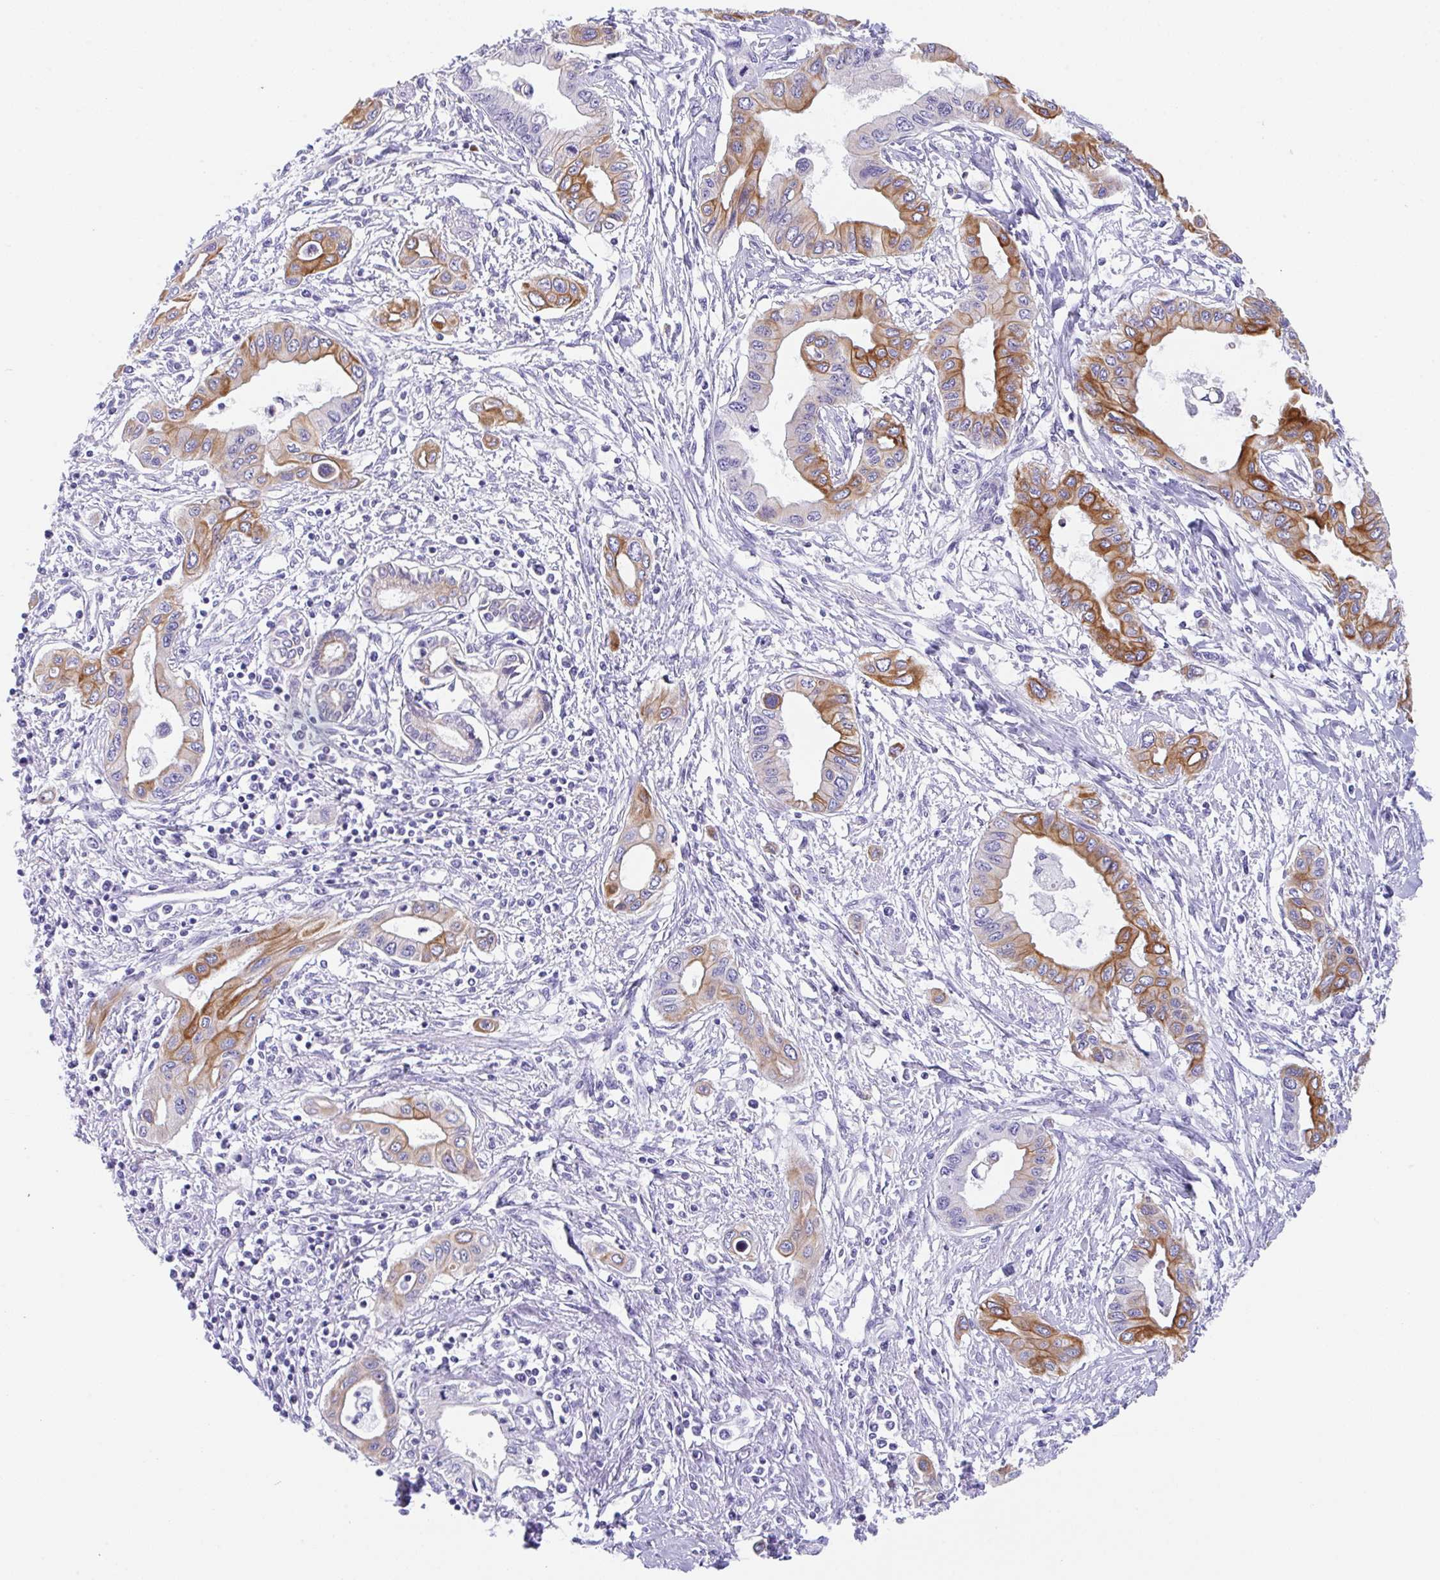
{"staining": {"intensity": "strong", "quantity": "<25%", "location": "cytoplasmic/membranous"}, "tissue": "pancreatic cancer", "cell_type": "Tumor cells", "image_type": "cancer", "snomed": [{"axis": "morphology", "description": "Adenocarcinoma, NOS"}, {"axis": "topography", "description": "Pancreas"}], "caption": "Immunohistochemical staining of pancreatic cancer (adenocarcinoma) exhibits medium levels of strong cytoplasmic/membranous expression in about <25% of tumor cells. (IHC, brightfield microscopy, high magnification).", "gene": "TRAF4", "patient": {"sex": "female", "age": 62}}